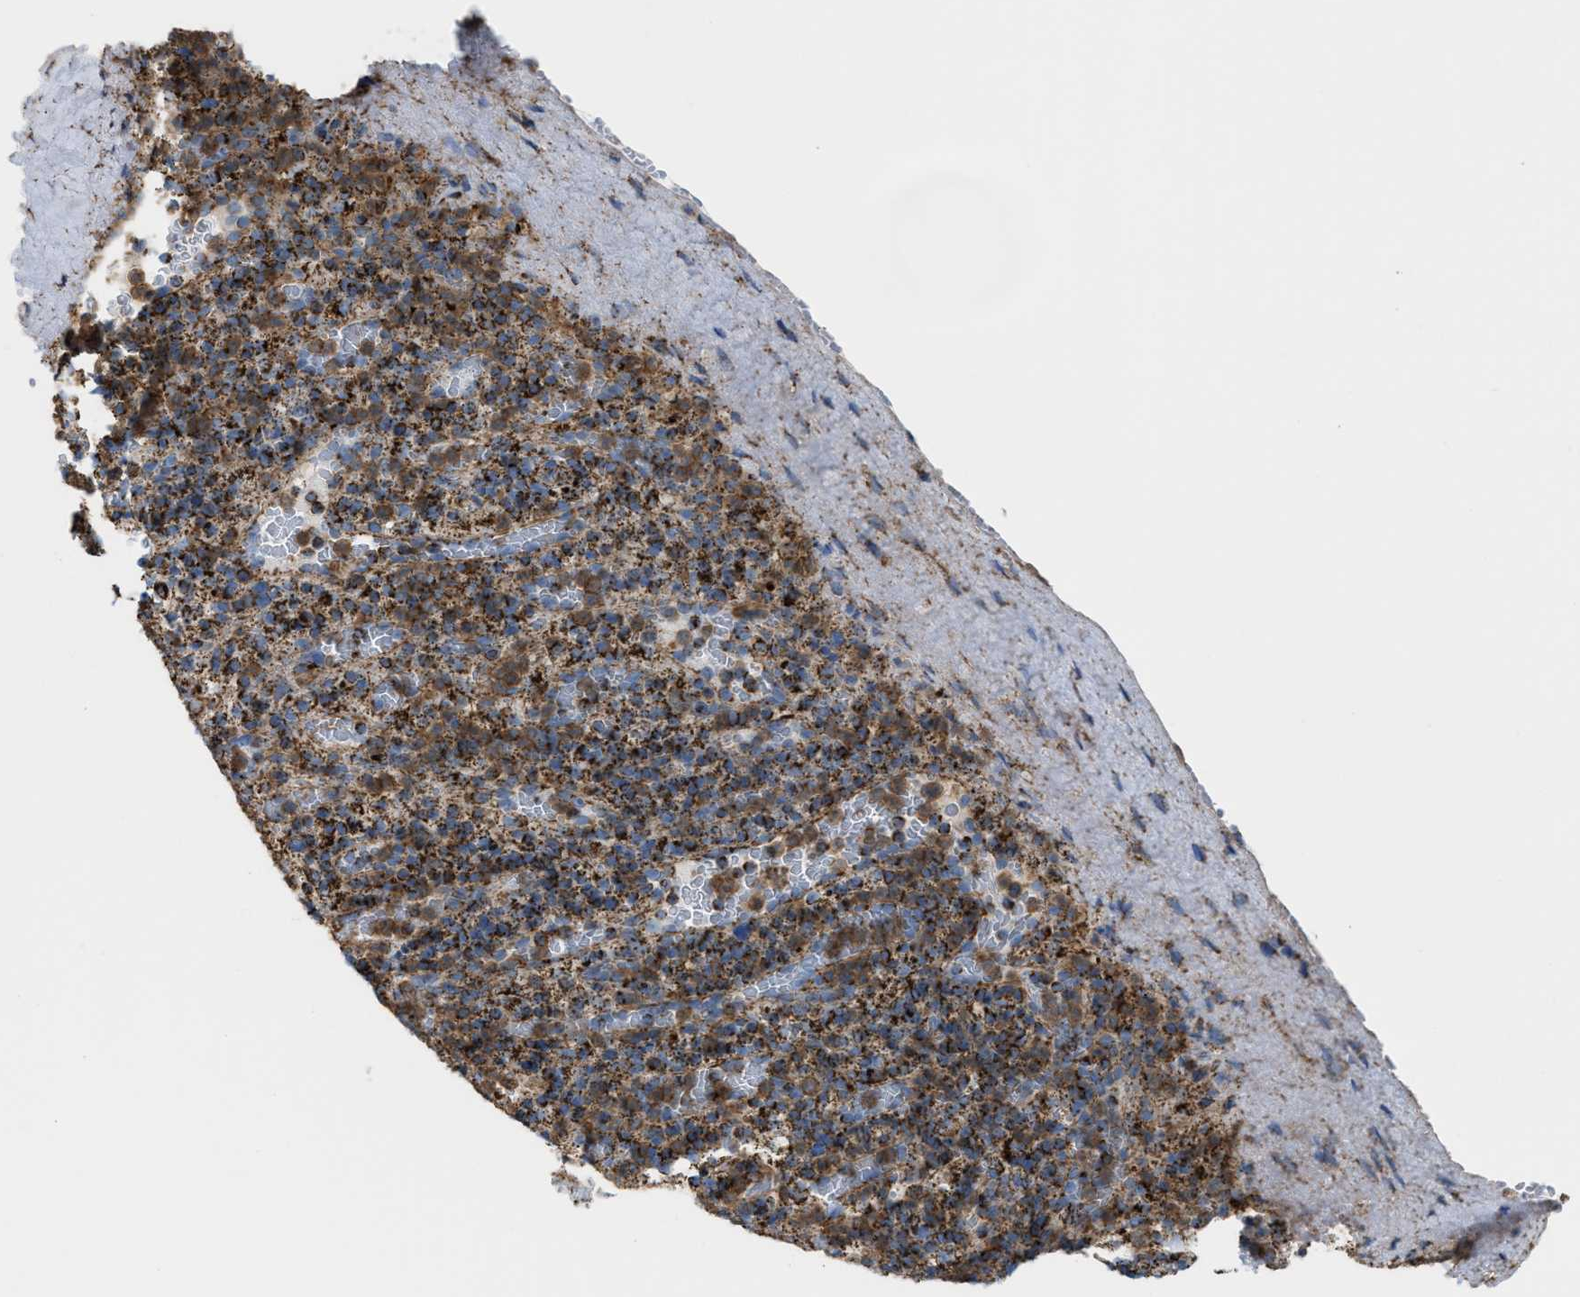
{"staining": {"intensity": "moderate", "quantity": ">75%", "location": "cytoplasmic/membranous"}, "tissue": "spleen", "cell_type": "Cells in red pulp", "image_type": "normal", "snomed": [{"axis": "morphology", "description": "Normal tissue, NOS"}, {"axis": "topography", "description": "Spleen"}], "caption": "A medium amount of moderate cytoplasmic/membranous expression is identified in approximately >75% of cells in red pulp in normal spleen.", "gene": "ECHS1", "patient": {"sex": "female", "age": 74}}